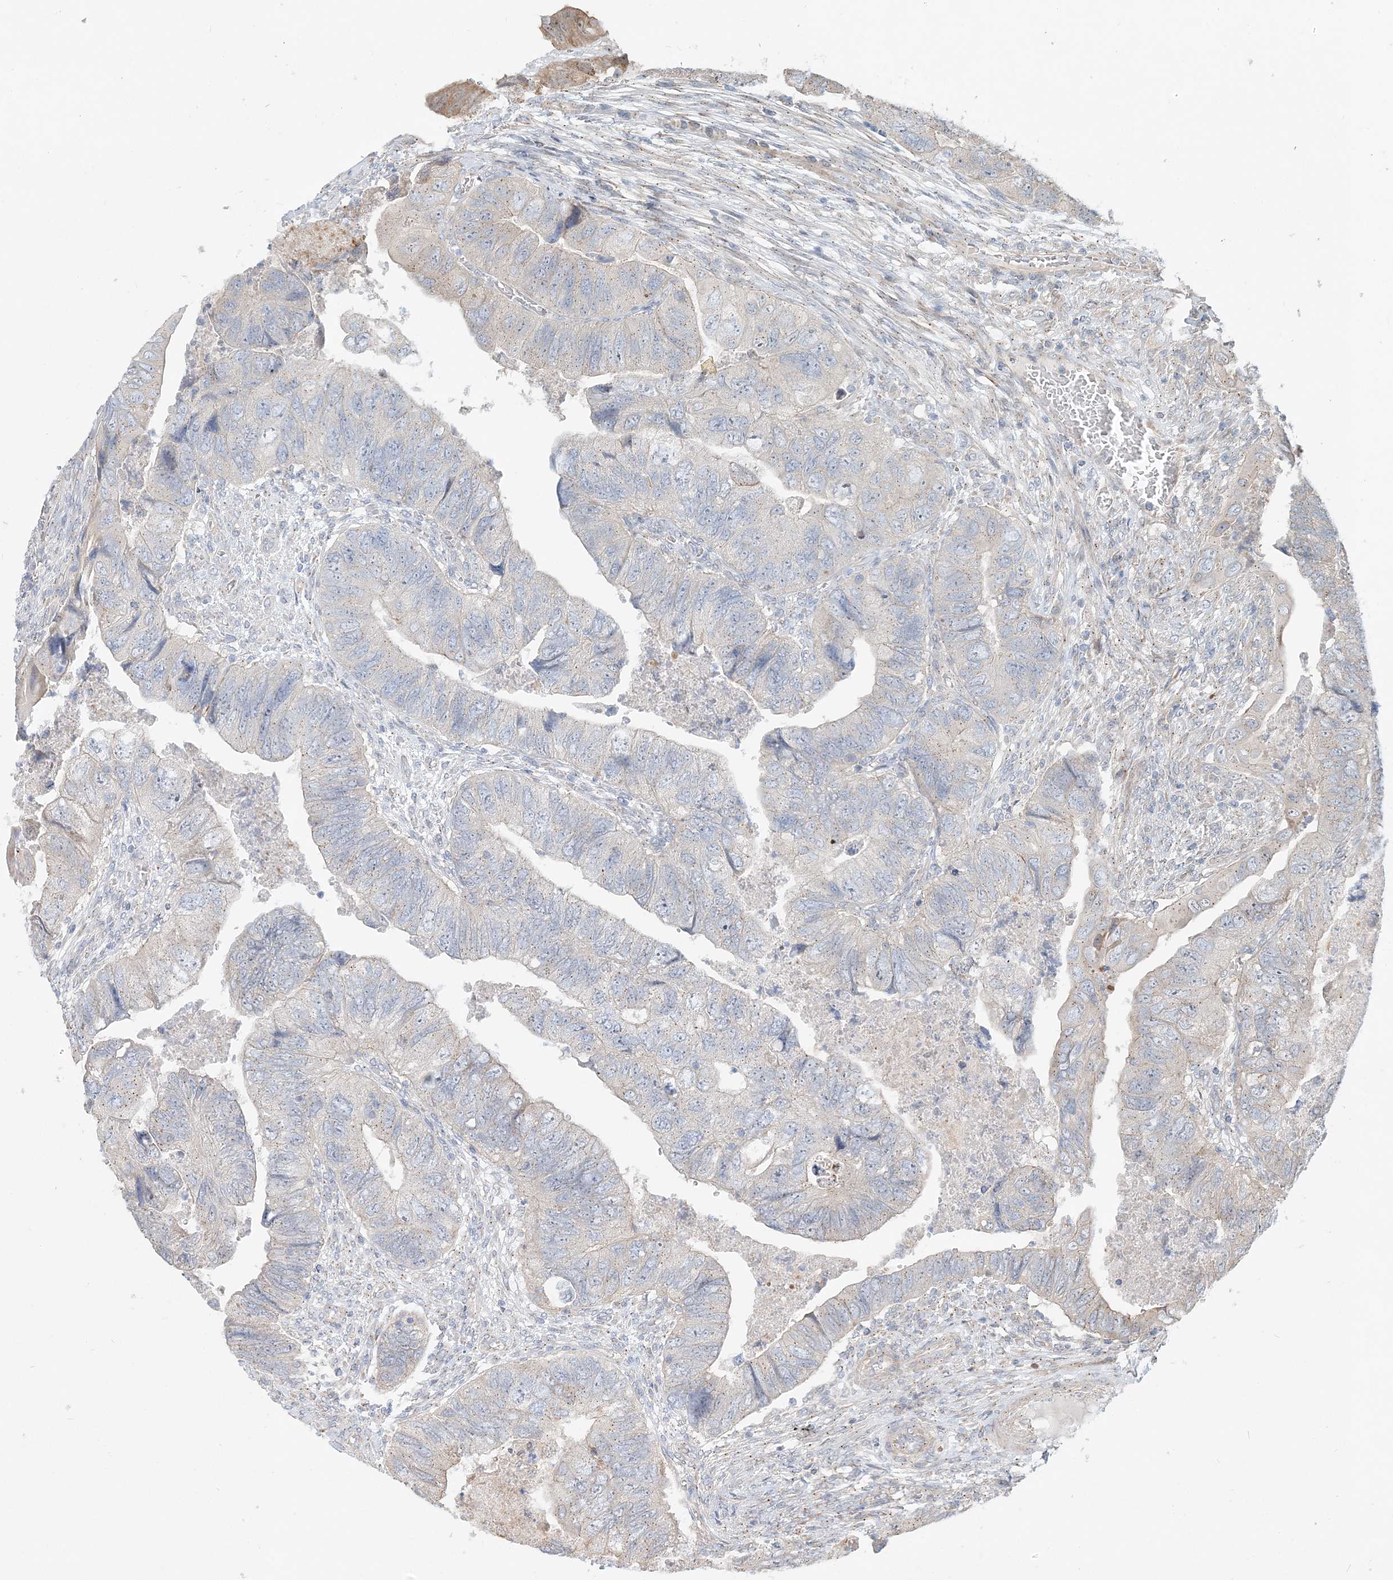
{"staining": {"intensity": "negative", "quantity": "none", "location": "none"}, "tissue": "colorectal cancer", "cell_type": "Tumor cells", "image_type": "cancer", "snomed": [{"axis": "morphology", "description": "Adenocarcinoma, NOS"}, {"axis": "topography", "description": "Rectum"}], "caption": "A histopathology image of human colorectal adenocarcinoma is negative for staining in tumor cells.", "gene": "CXXC5", "patient": {"sex": "male", "age": 63}}